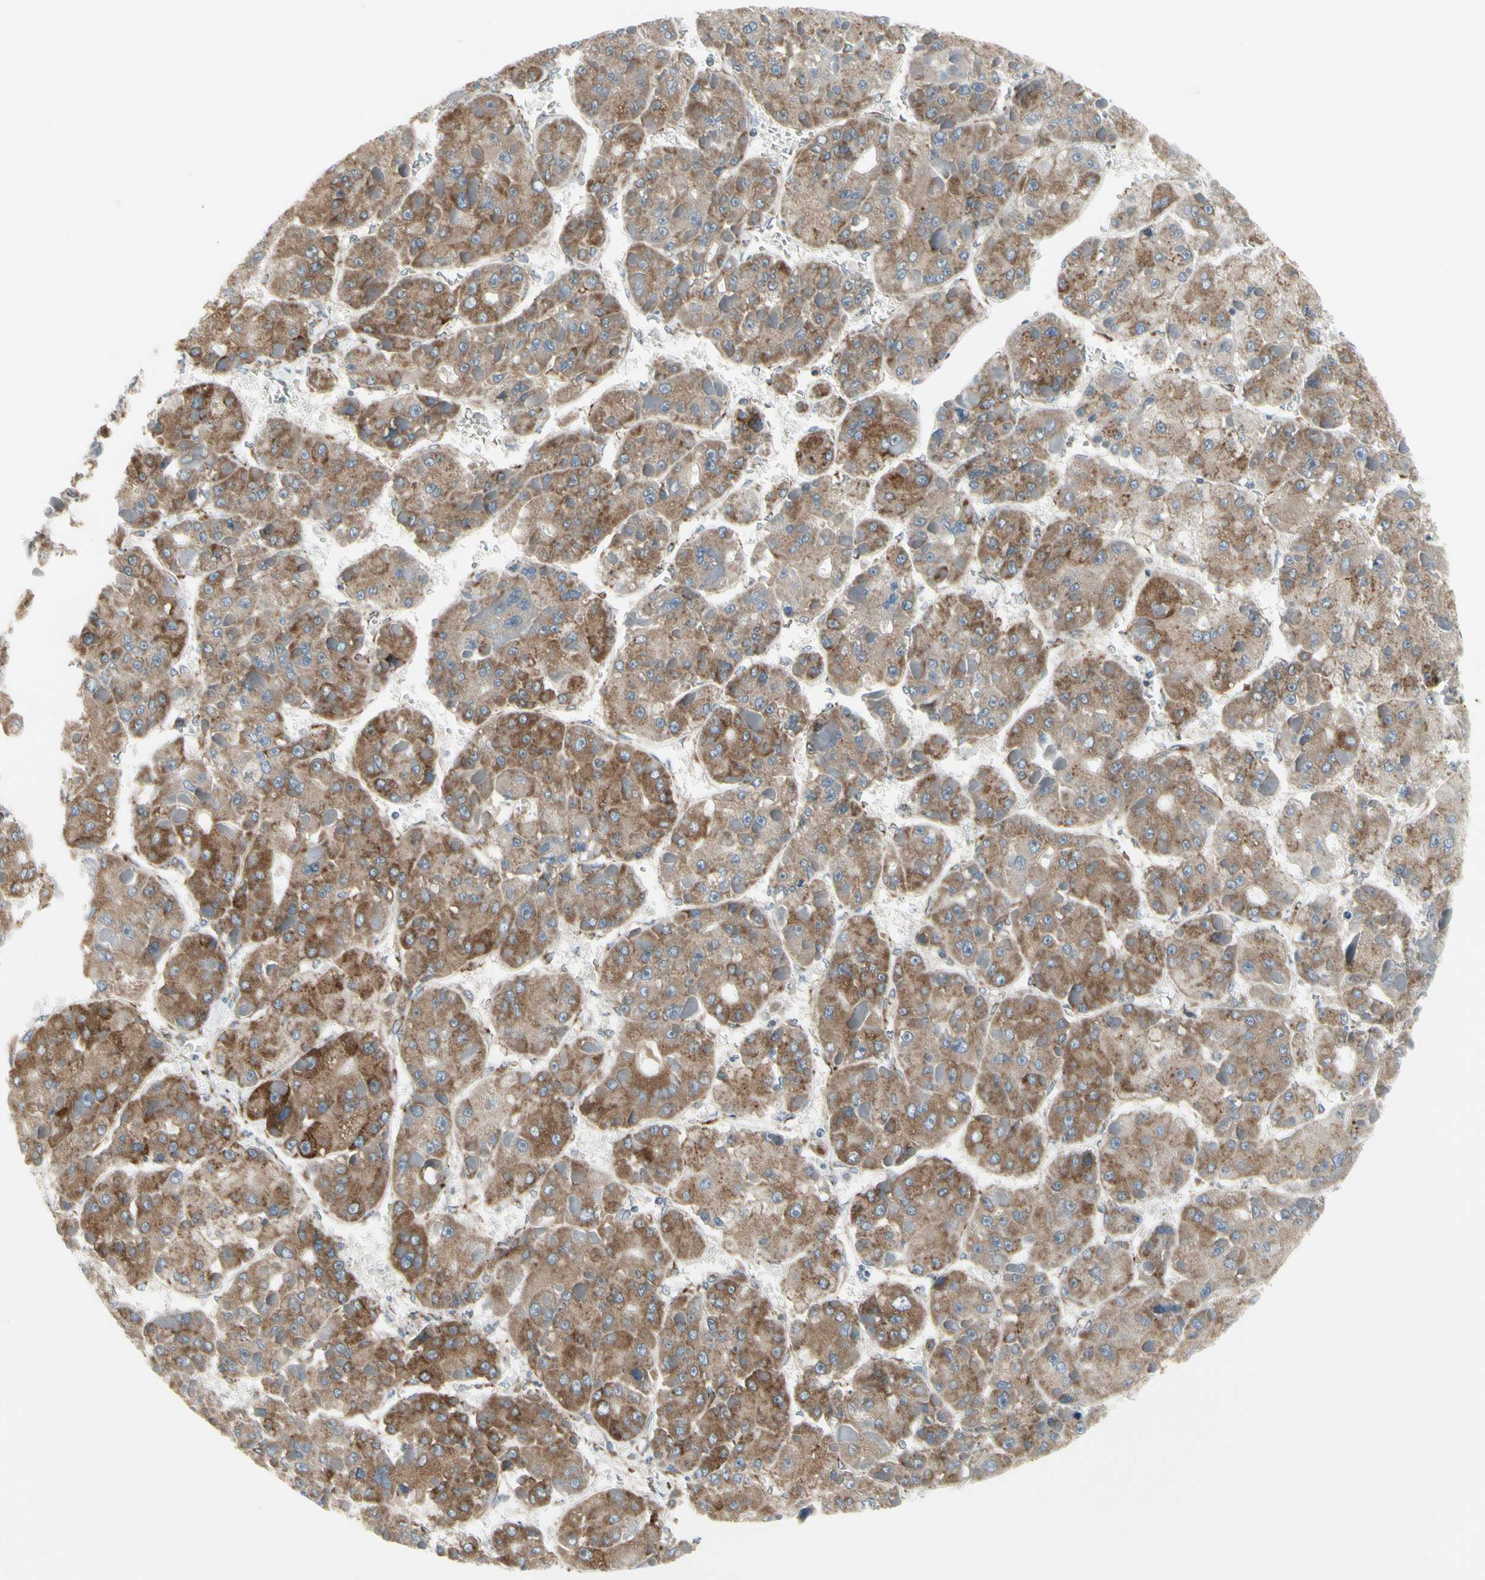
{"staining": {"intensity": "moderate", "quantity": ">75%", "location": "cytoplasmic/membranous"}, "tissue": "liver cancer", "cell_type": "Tumor cells", "image_type": "cancer", "snomed": [{"axis": "morphology", "description": "Carcinoma, Hepatocellular, NOS"}, {"axis": "topography", "description": "Liver"}], "caption": "Immunohistochemical staining of human liver cancer (hepatocellular carcinoma) demonstrates medium levels of moderate cytoplasmic/membranous protein positivity in approximately >75% of tumor cells. The staining is performed using DAB brown chromogen to label protein expression. The nuclei are counter-stained blue using hematoxylin.", "gene": "FNDC3A", "patient": {"sex": "female", "age": 73}}